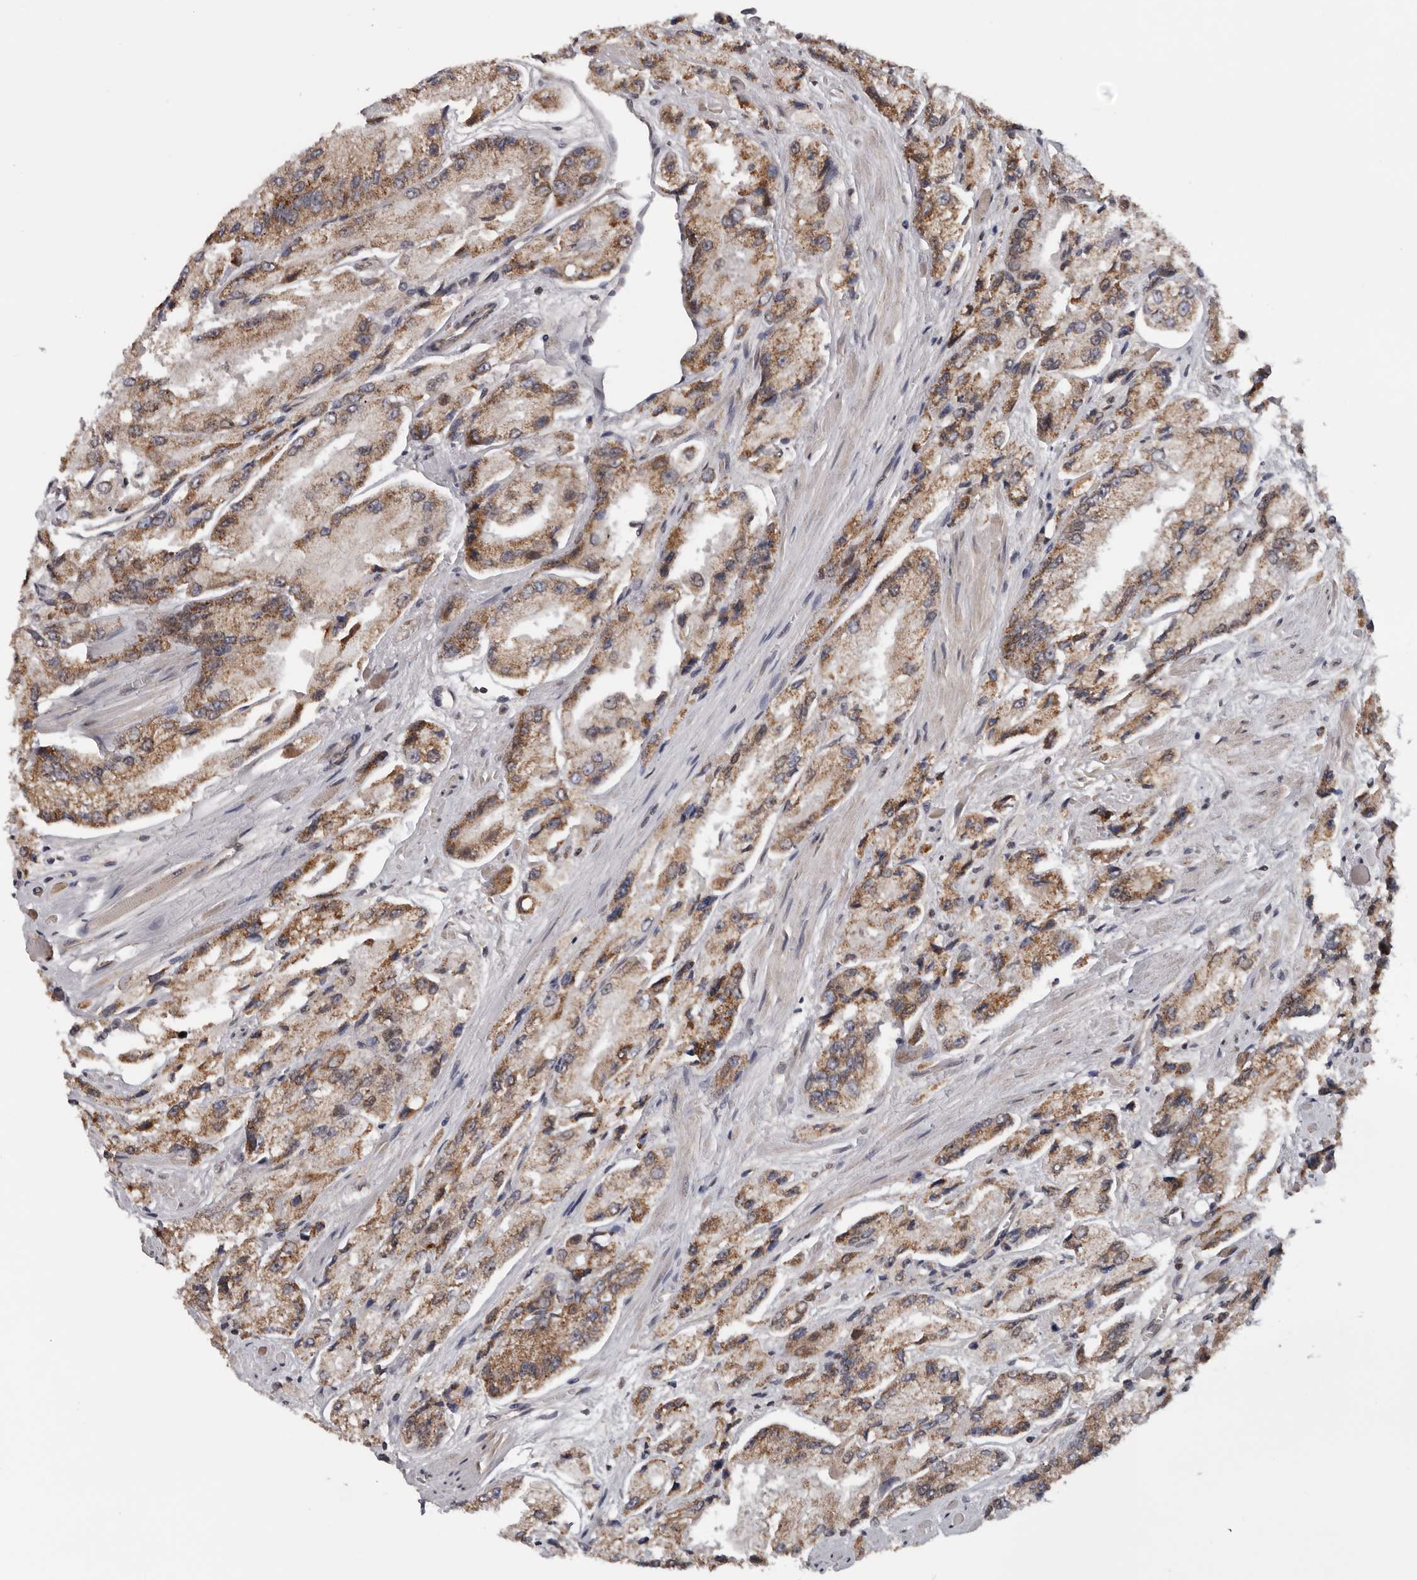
{"staining": {"intensity": "moderate", "quantity": ">75%", "location": "cytoplasmic/membranous"}, "tissue": "prostate cancer", "cell_type": "Tumor cells", "image_type": "cancer", "snomed": [{"axis": "morphology", "description": "Adenocarcinoma, High grade"}, {"axis": "topography", "description": "Prostate"}], "caption": "A micrograph showing moderate cytoplasmic/membranous expression in approximately >75% of tumor cells in prostate cancer (high-grade adenocarcinoma), as visualized by brown immunohistochemical staining.", "gene": "MOGAT2", "patient": {"sex": "male", "age": 58}}